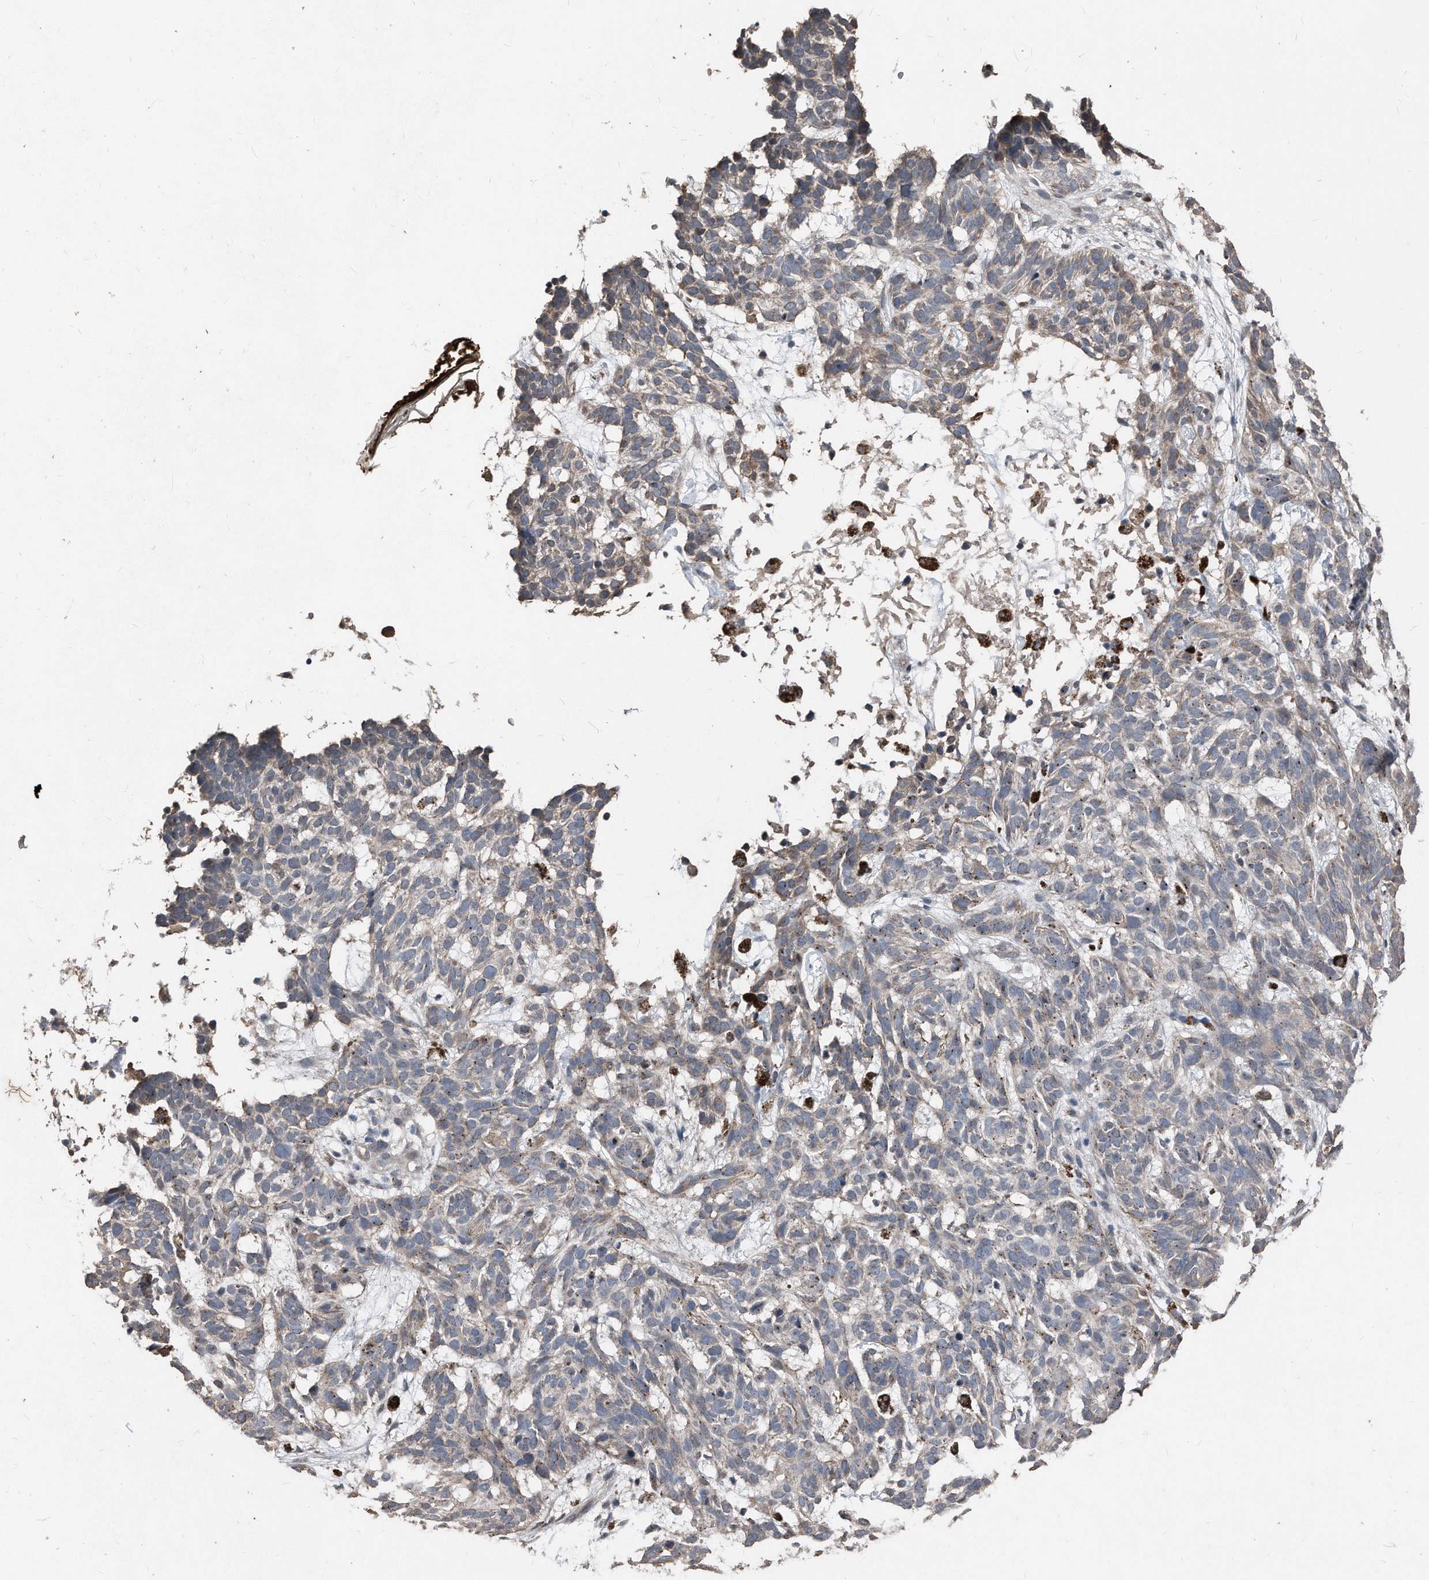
{"staining": {"intensity": "weak", "quantity": "<25%", "location": "cytoplasmic/membranous"}, "tissue": "skin cancer", "cell_type": "Tumor cells", "image_type": "cancer", "snomed": [{"axis": "morphology", "description": "Basal cell carcinoma"}, {"axis": "topography", "description": "Skin"}], "caption": "This is an IHC histopathology image of skin cancer (basal cell carcinoma). There is no expression in tumor cells.", "gene": "ANKRD10", "patient": {"sex": "male", "age": 85}}